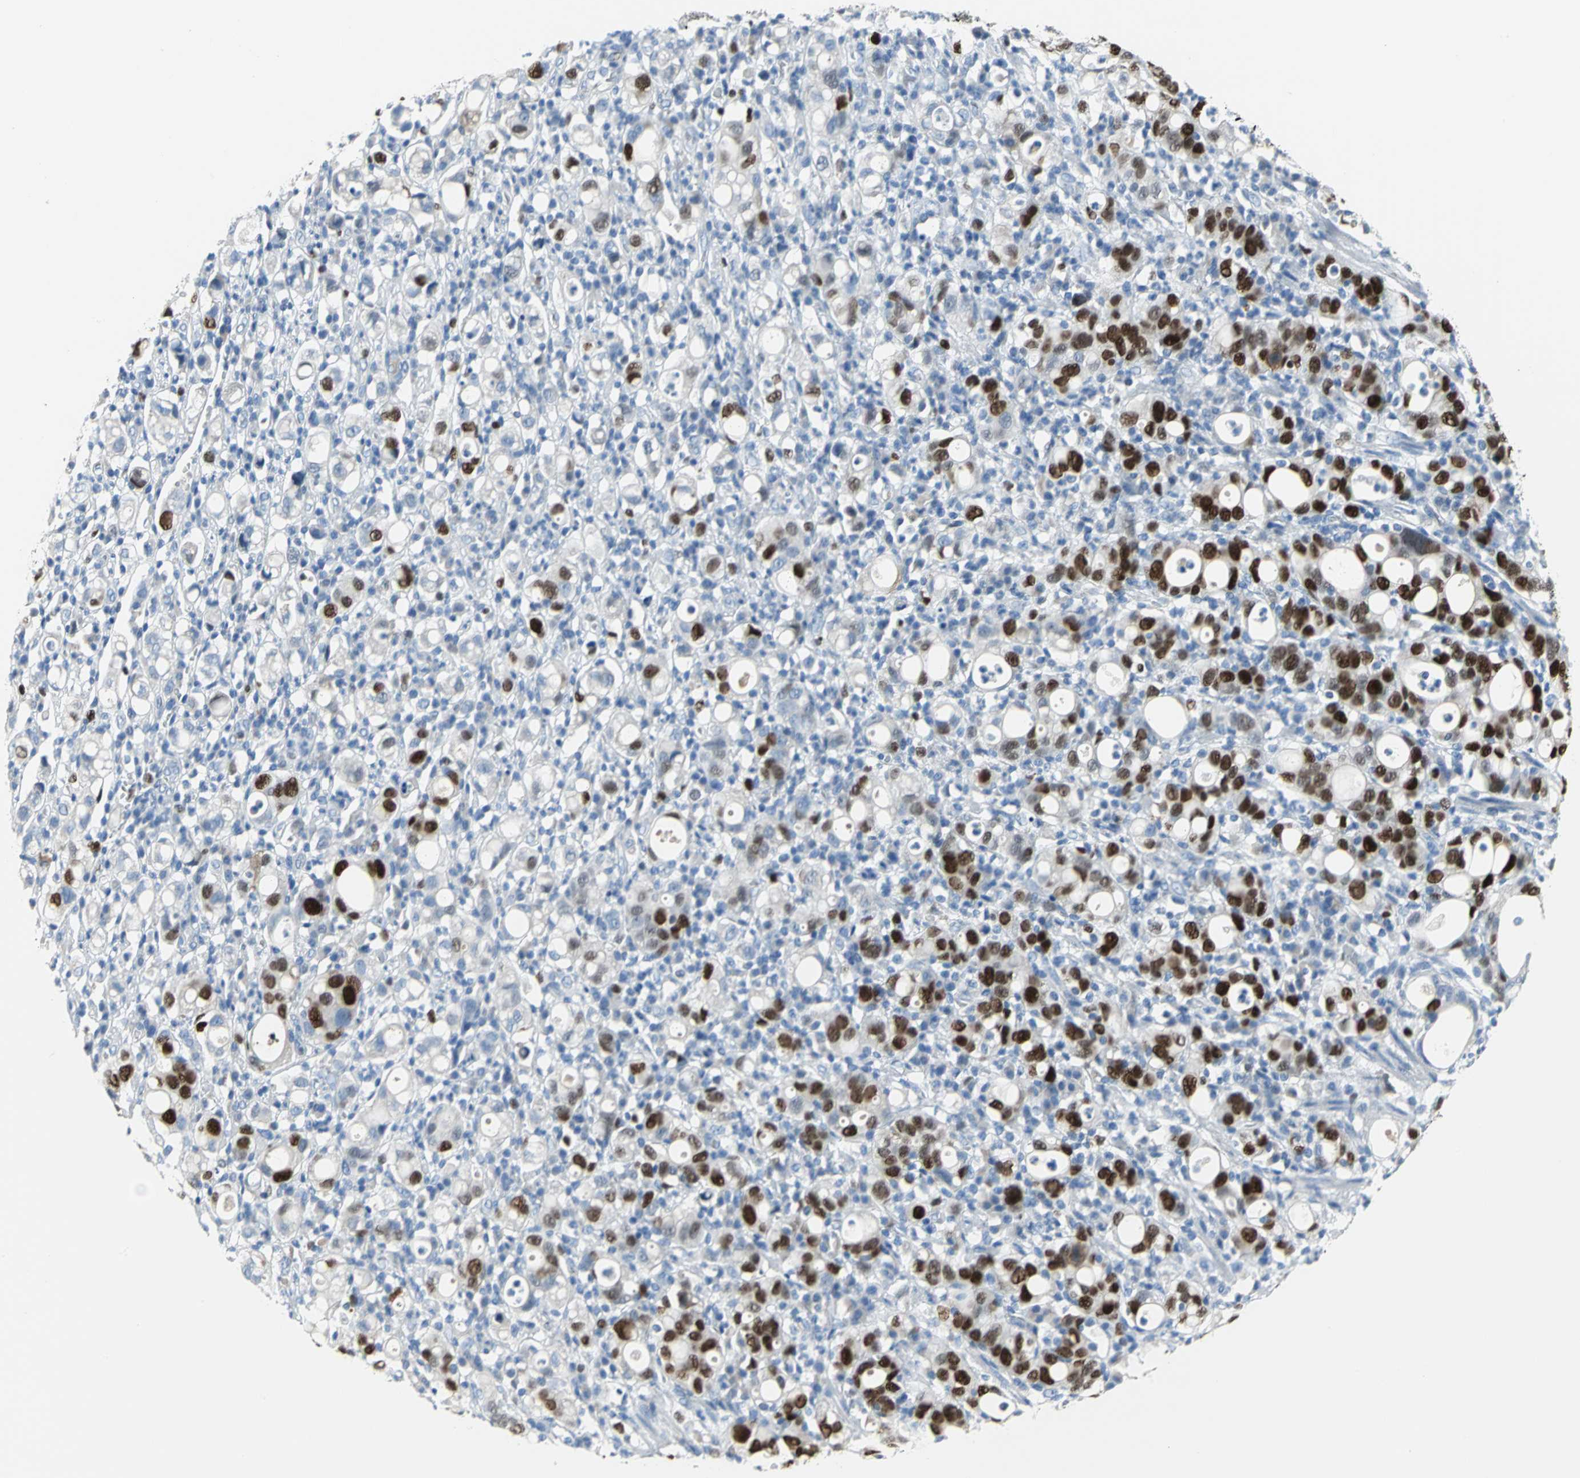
{"staining": {"intensity": "strong", "quantity": ">75%", "location": "nuclear"}, "tissue": "stomach cancer", "cell_type": "Tumor cells", "image_type": "cancer", "snomed": [{"axis": "morphology", "description": "Adenocarcinoma, NOS"}, {"axis": "topography", "description": "Stomach"}], "caption": "Brown immunohistochemical staining in human adenocarcinoma (stomach) reveals strong nuclear expression in about >75% of tumor cells.", "gene": "MCM4", "patient": {"sex": "female", "age": 75}}